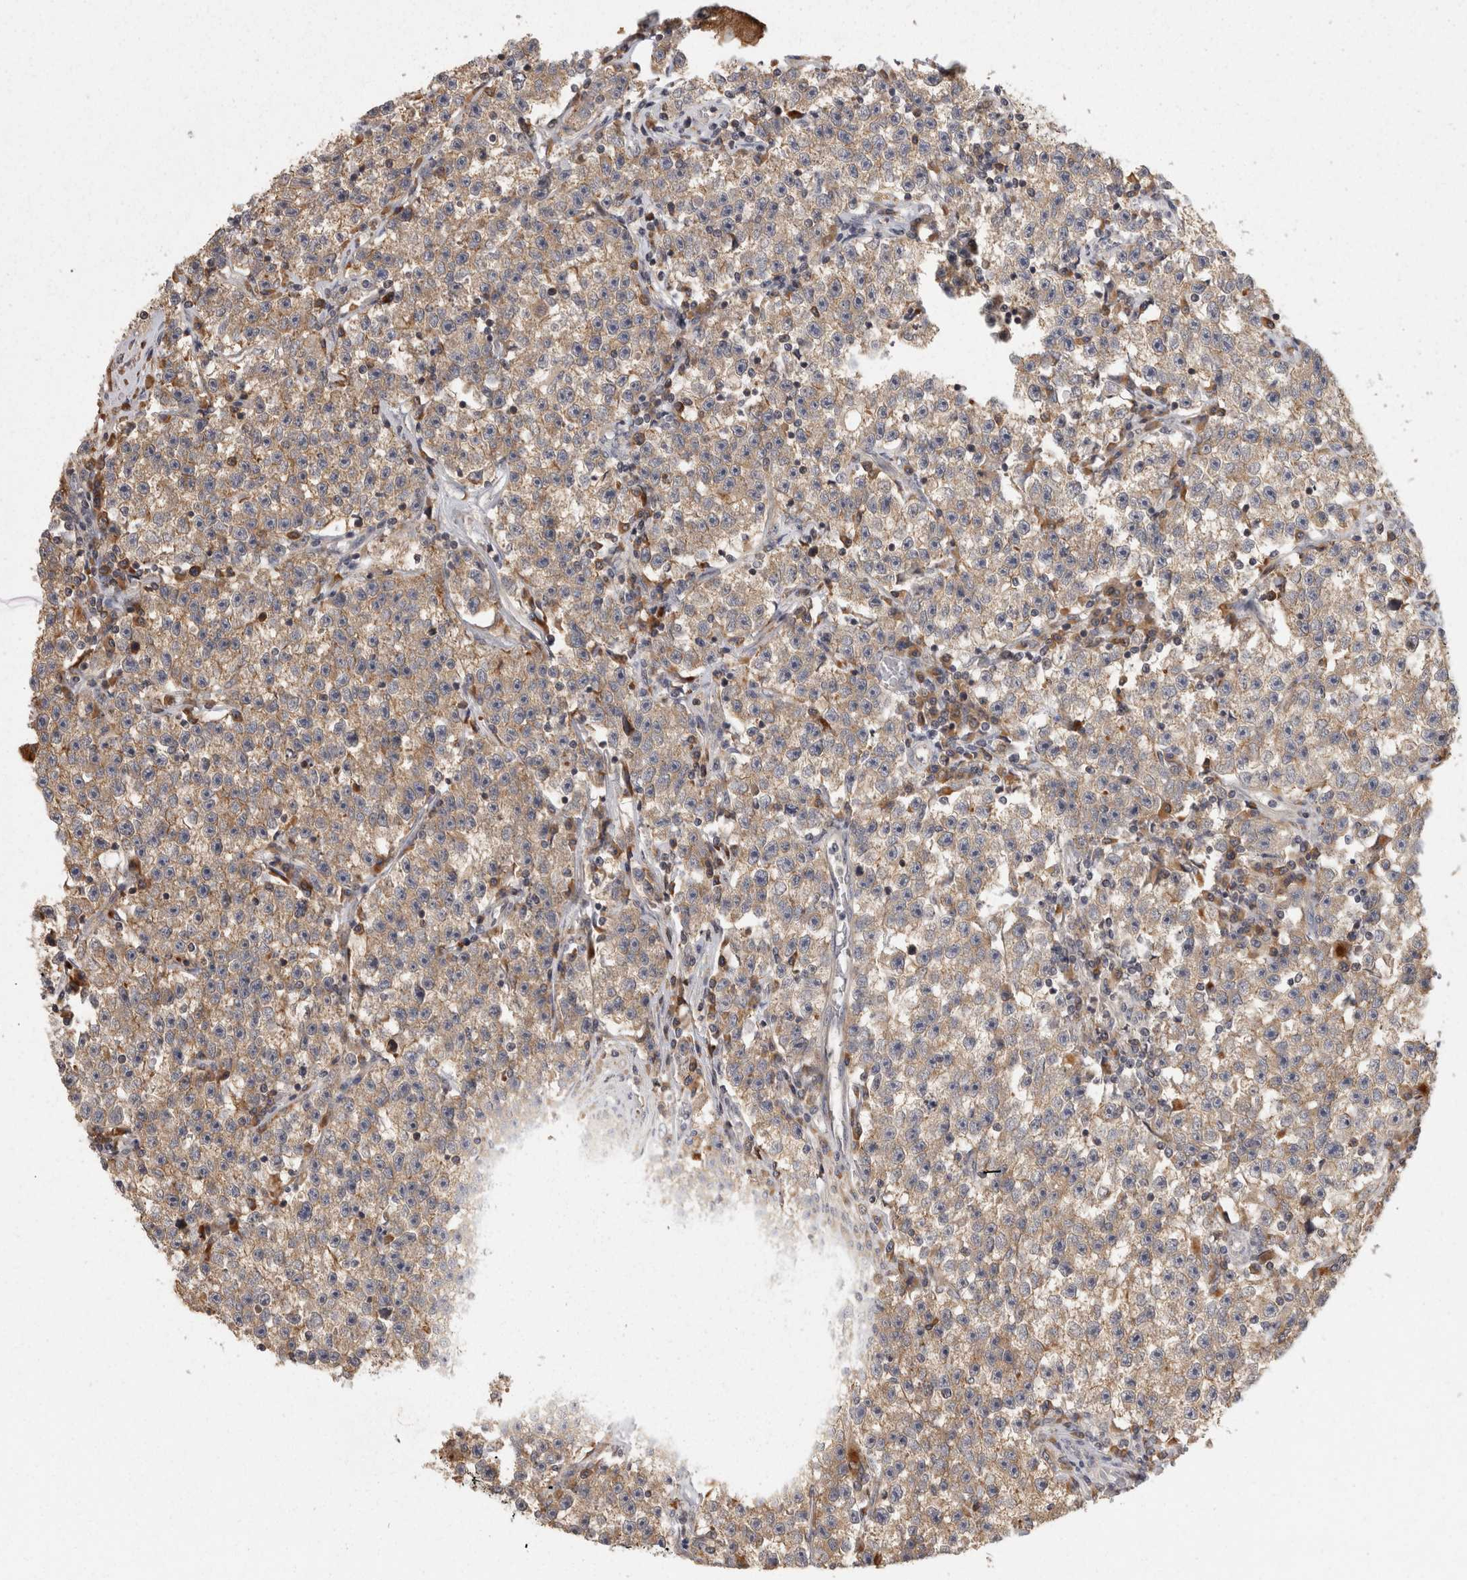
{"staining": {"intensity": "weak", "quantity": ">75%", "location": "cytoplasmic/membranous"}, "tissue": "testis cancer", "cell_type": "Tumor cells", "image_type": "cancer", "snomed": [{"axis": "morphology", "description": "Seminoma, NOS"}, {"axis": "topography", "description": "Testis"}], "caption": "Testis cancer (seminoma) stained for a protein reveals weak cytoplasmic/membranous positivity in tumor cells.", "gene": "ACAT2", "patient": {"sex": "male", "age": 22}}